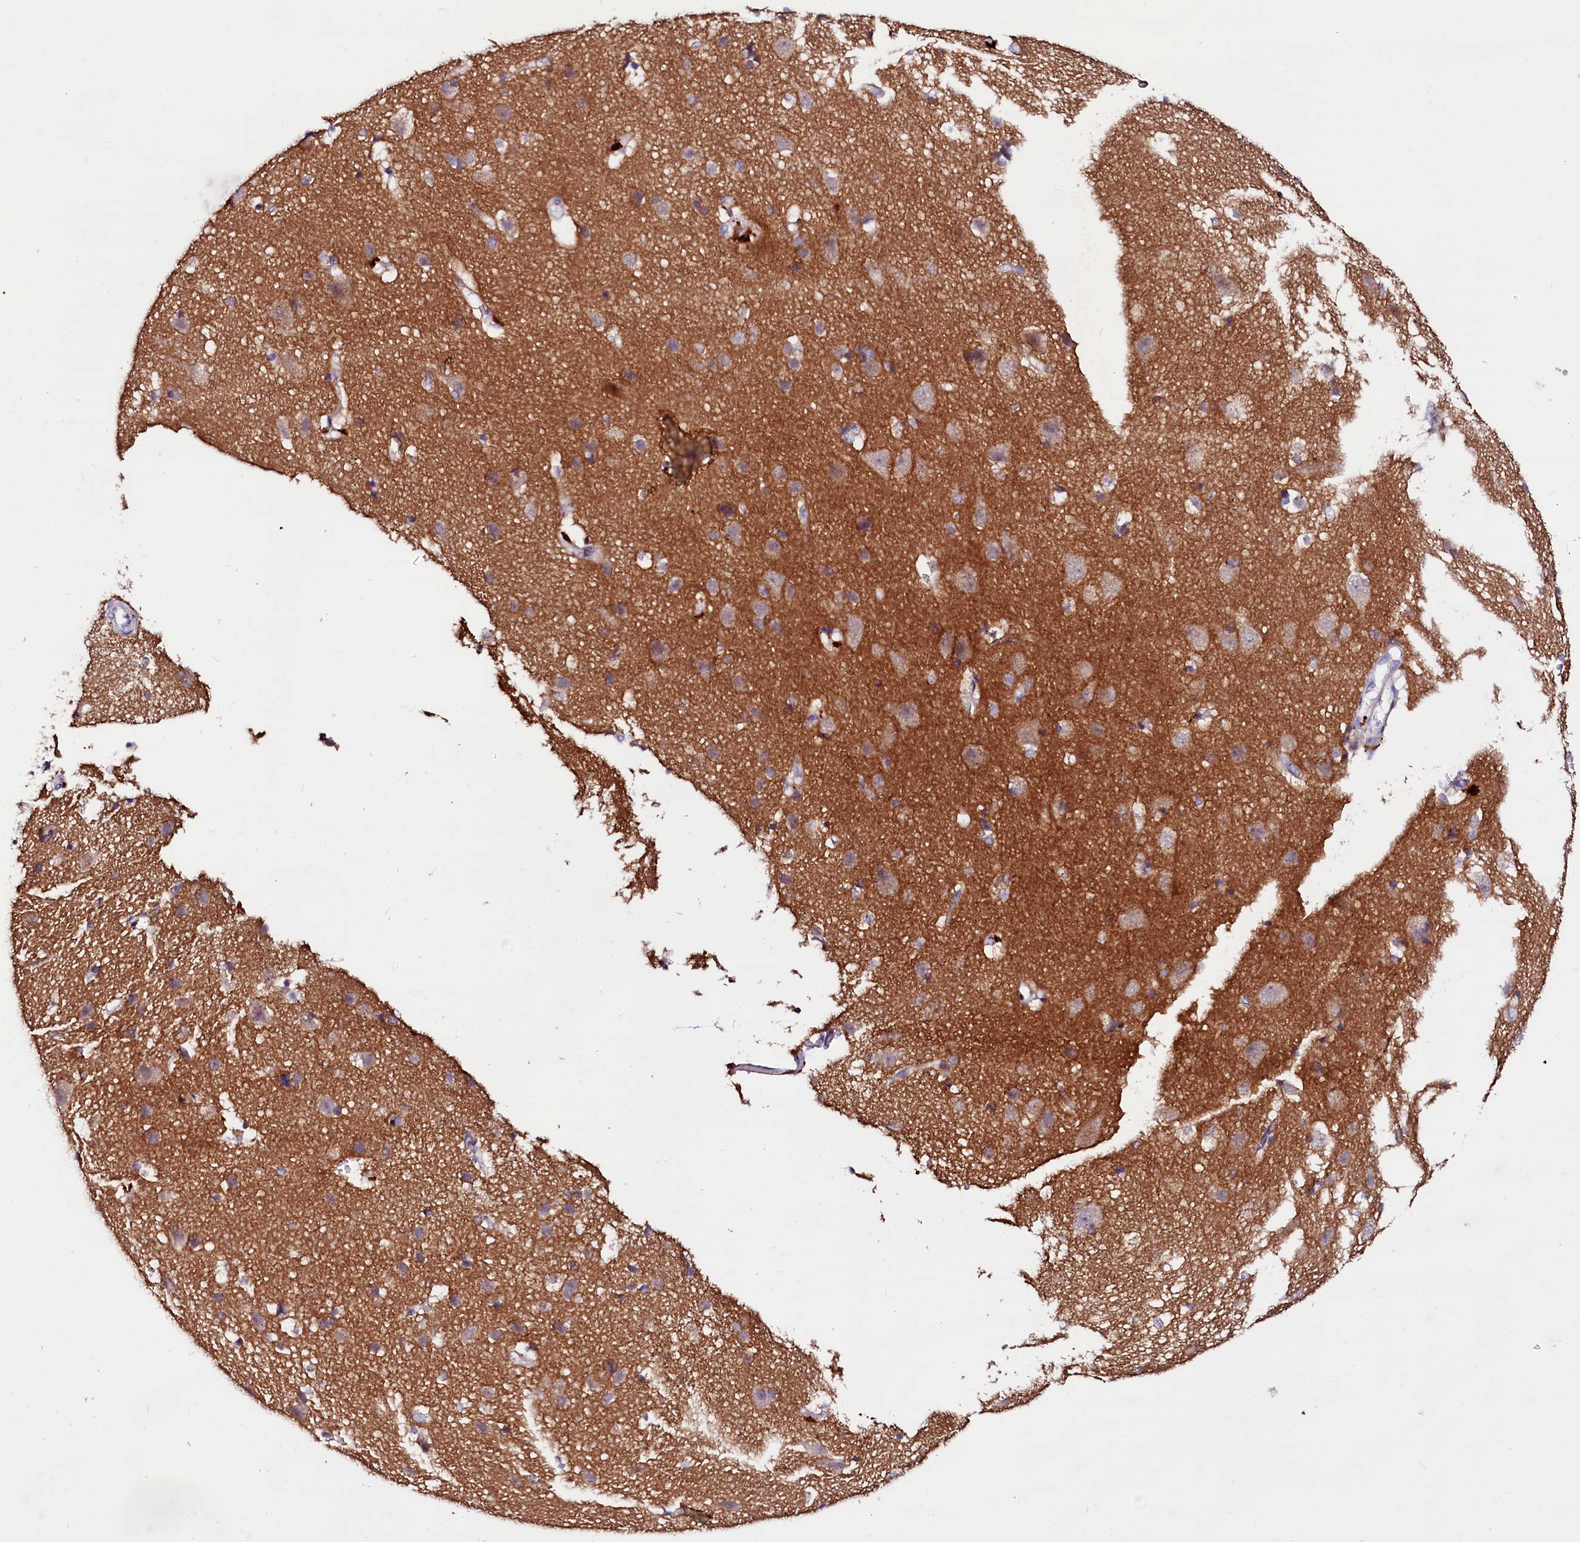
{"staining": {"intensity": "negative", "quantity": "none", "location": "none"}, "tissue": "cerebral cortex", "cell_type": "Endothelial cells", "image_type": "normal", "snomed": [{"axis": "morphology", "description": "Normal tissue, NOS"}, {"axis": "topography", "description": "Cerebral cortex"}], "caption": "IHC of unremarkable cerebral cortex shows no positivity in endothelial cells.", "gene": "NALF1", "patient": {"sex": "male", "age": 54}}